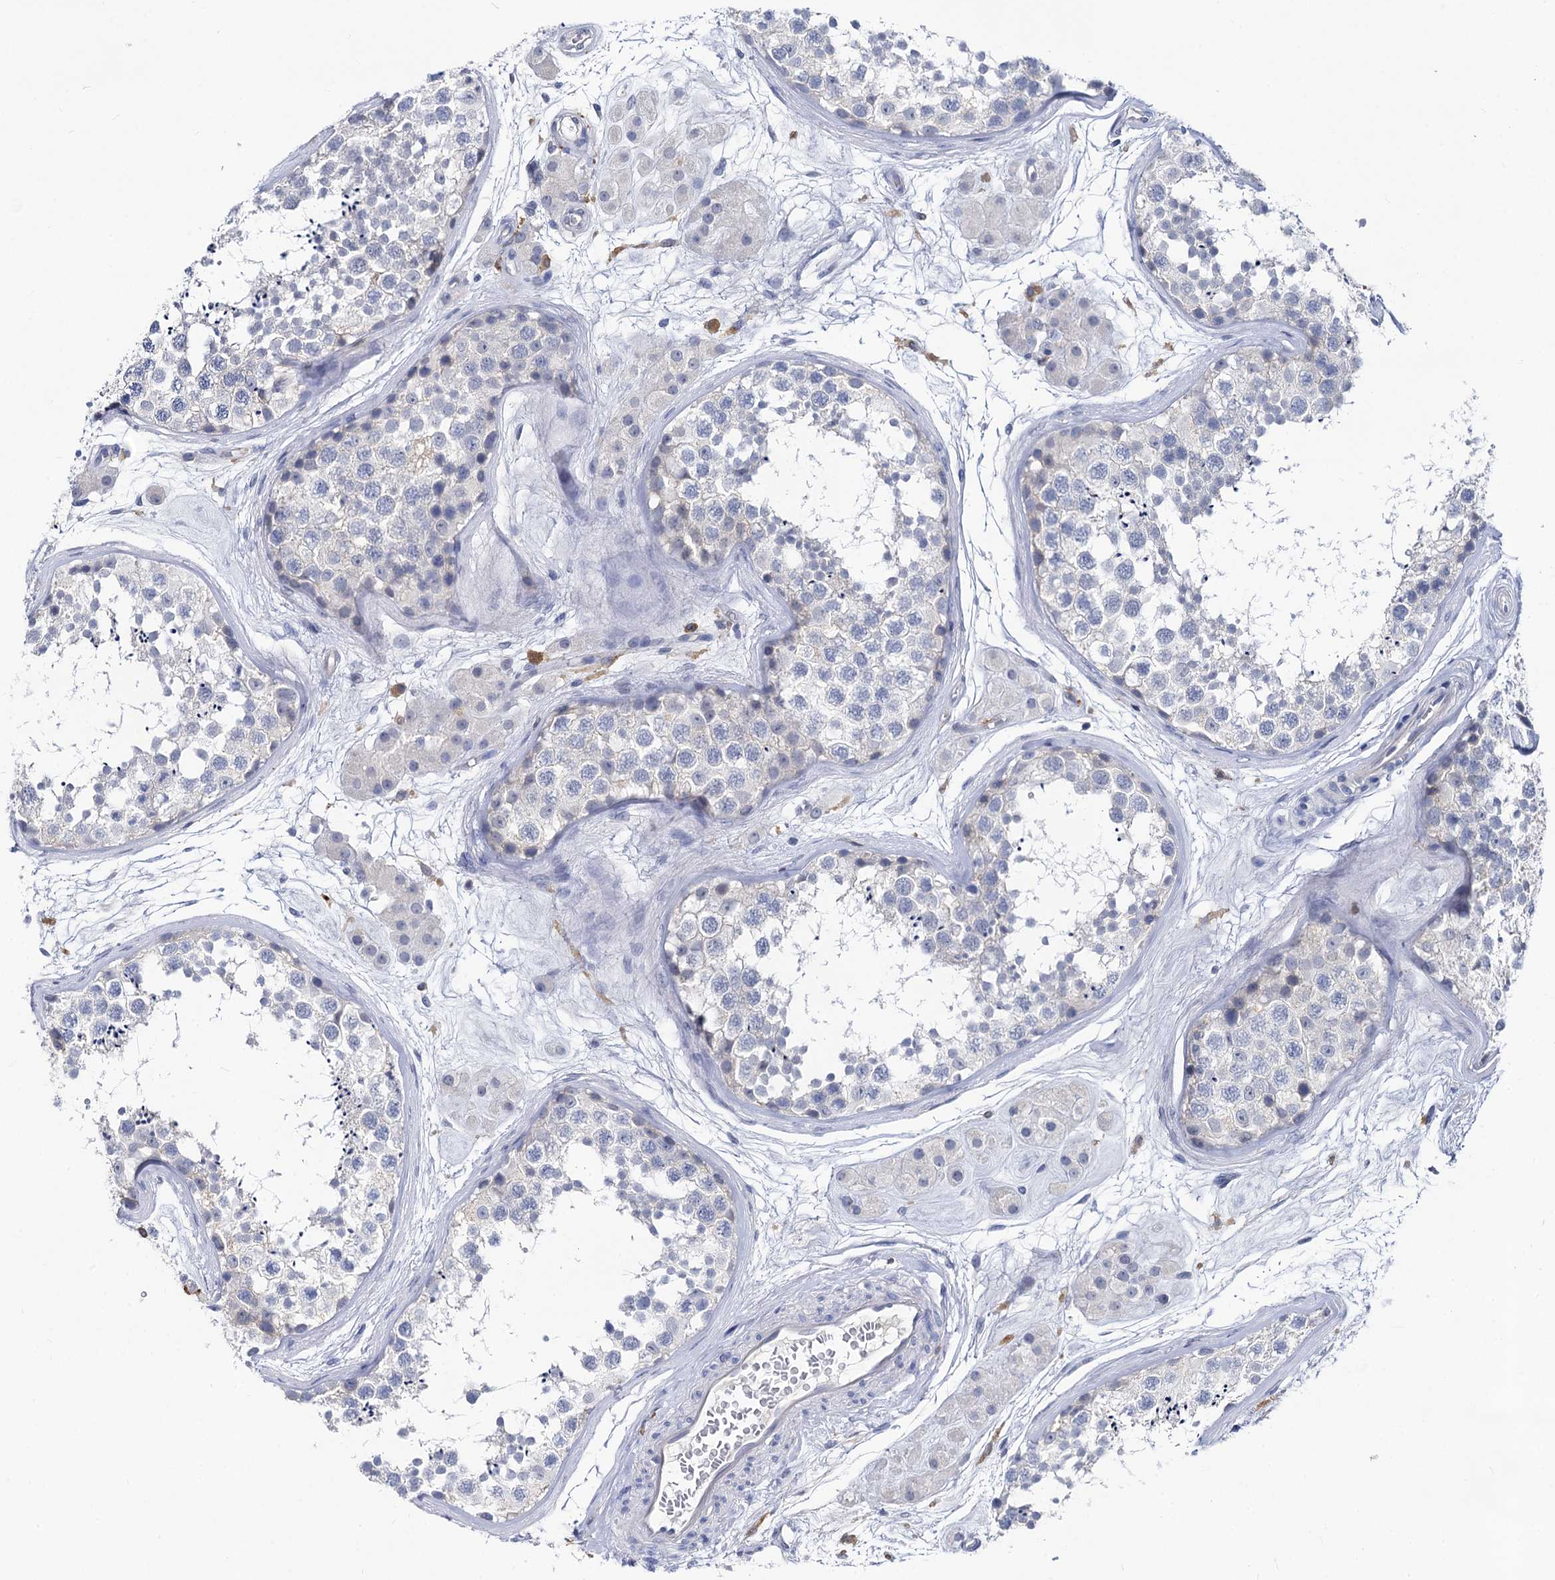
{"staining": {"intensity": "negative", "quantity": "none", "location": "none"}, "tissue": "testis", "cell_type": "Cells in seminiferous ducts", "image_type": "normal", "snomed": [{"axis": "morphology", "description": "Normal tissue, NOS"}, {"axis": "topography", "description": "Testis"}], "caption": "DAB immunohistochemical staining of benign human testis shows no significant positivity in cells in seminiferous ducts.", "gene": "RHOG", "patient": {"sex": "male", "age": 56}}